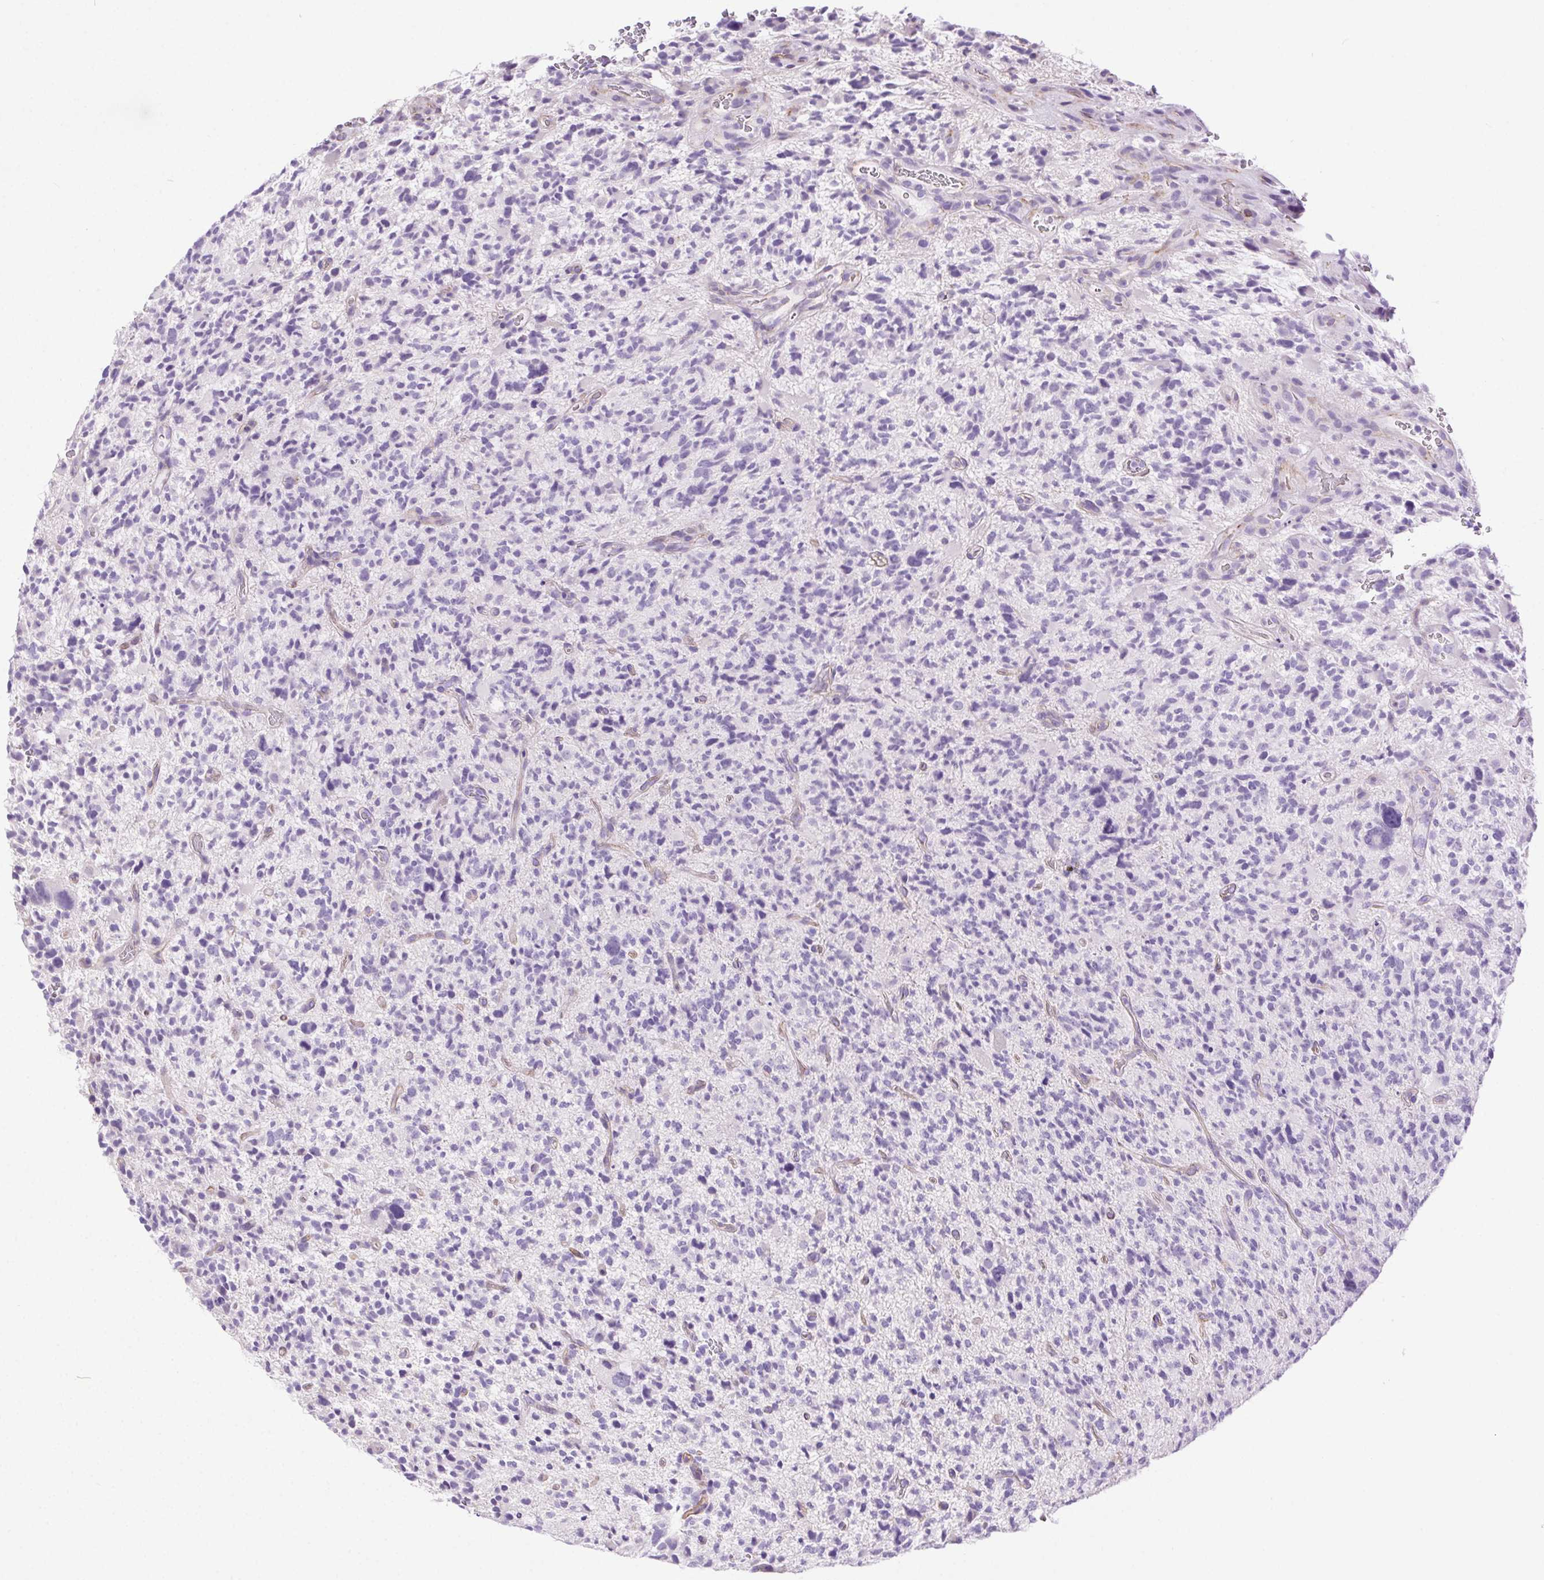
{"staining": {"intensity": "negative", "quantity": "none", "location": "none"}, "tissue": "glioma", "cell_type": "Tumor cells", "image_type": "cancer", "snomed": [{"axis": "morphology", "description": "Glioma, malignant, High grade"}, {"axis": "topography", "description": "Brain"}], "caption": "This is a micrograph of immunohistochemistry staining of high-grade glioma (malignant), which shows no expression in tumor cells. Nuclei are stained in blue.", "gene": "SHCBP1L", "patient": {"sex": "female", "age": 71}}